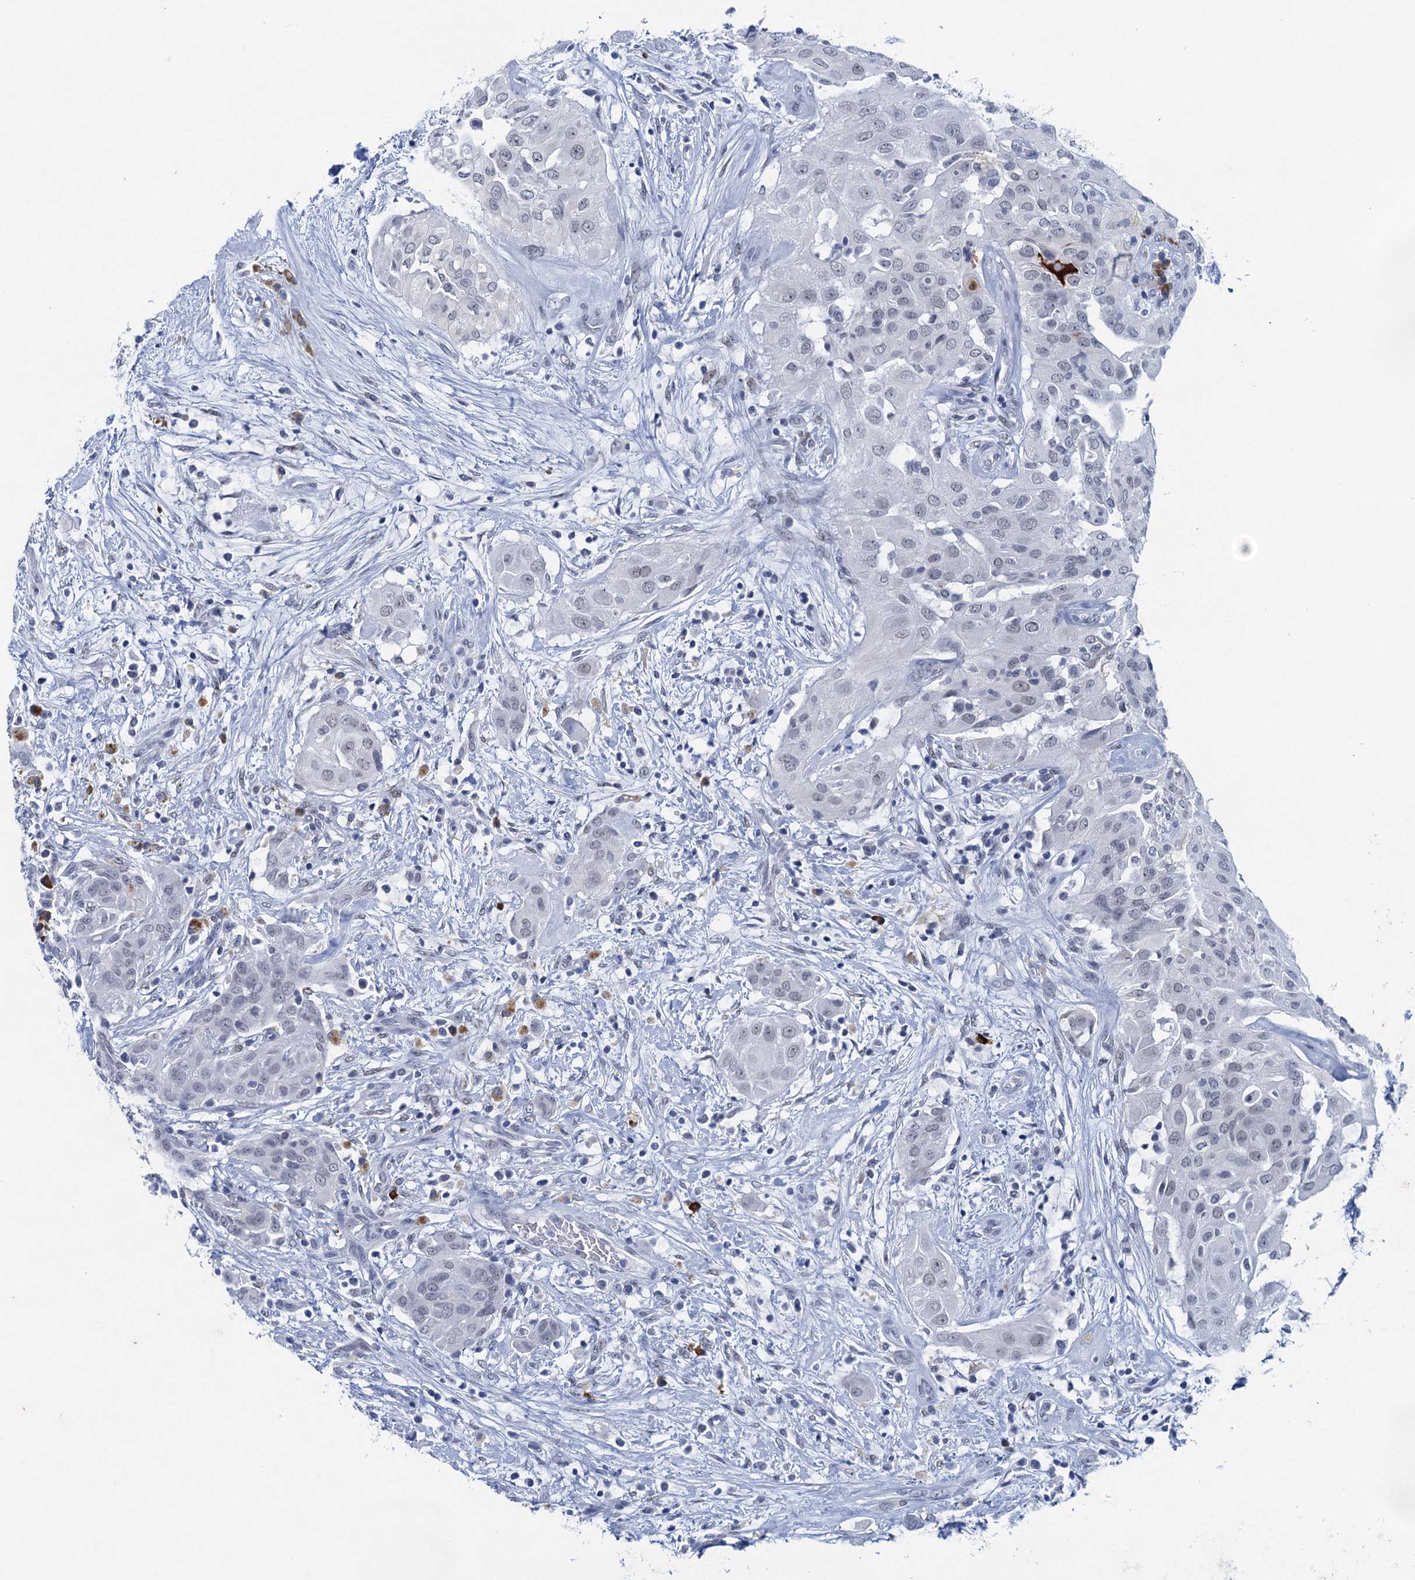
{"staining": {"intensity": "negative", "quantity": "none", "location": "none"}, "tissue": "thyroid cancer", "cell_type": "Tumor cells", "image_type": "cancer", "snomed": [{"axis": "morphology", "description": "Papillary adenocarcinoma, NOS"}, {"axis": "topography", "description": "Thyroid gland"}], "caption": "This micrograph is of thyroid cancer stained with immunohistochemistry to label a protein in brown with the nuclei are counter-stained blue. There is no positivity in tumor cells.", "gene": "HAPSTR1", "patient": {"sex": "female", "age": 59}}